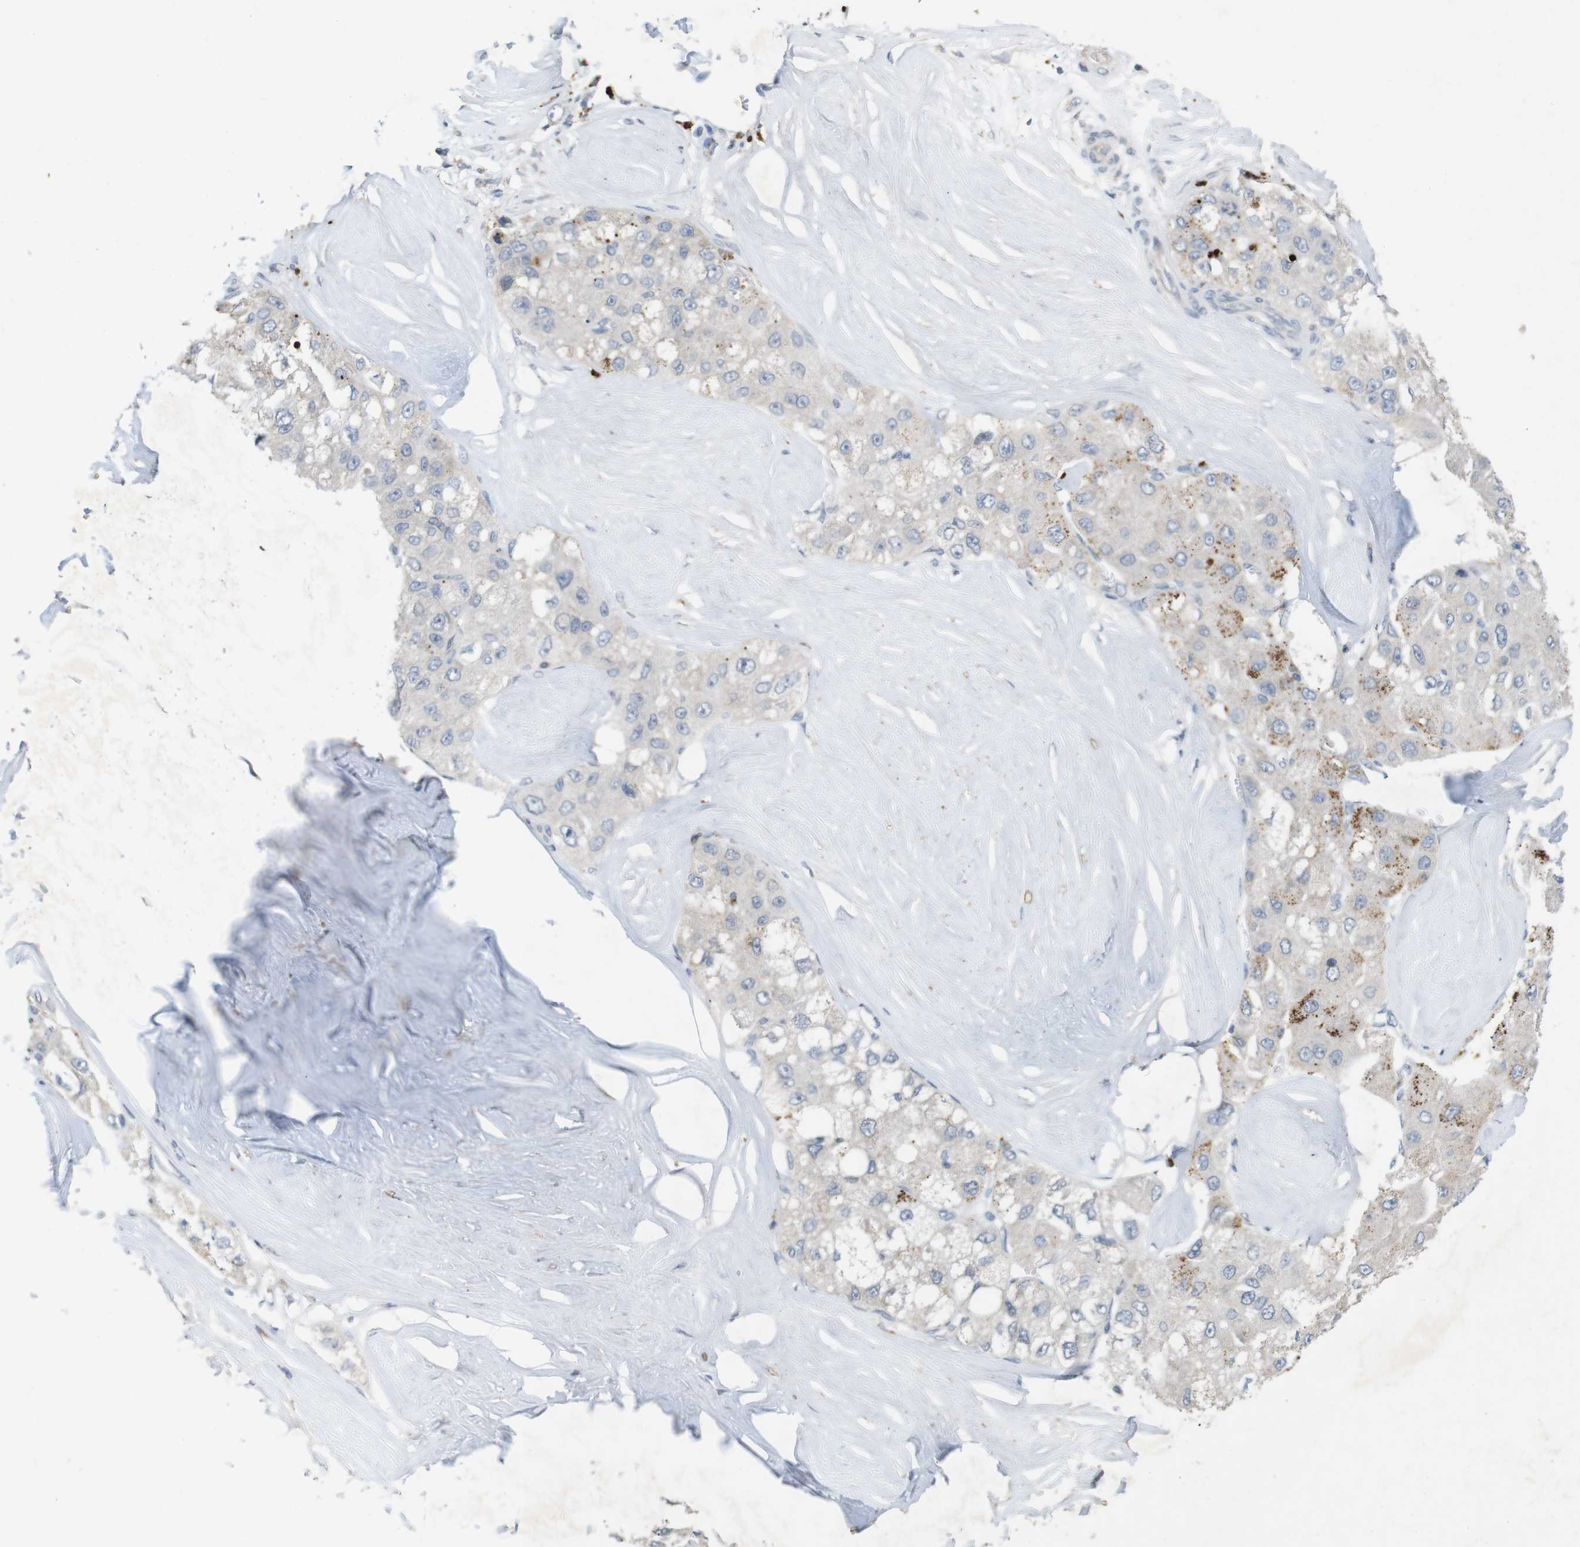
{"staining": {"intensity": "moderate", "quantity": "<25%", "location": "cytoplasmic/membranous"}, "tissue": "liver cancer", "cell_type": "Tumor cells", "image_type": "cancer", "snomed": [{"axis": "morphology", "description": "Carcinoma, Hepatocellular, NOS"}, {"axis": "topography", "description": "Liver"}], "caption": "A high-resolution photomicrograph shows IHC staining of hepatocellular carcinoma (liver), which reveals moderate cytoplasmic/membranous expression in about <25% of tumor cells. (IHC, brightfield microscopy, high magnification).", "gene": "TSPAN14", "patient": {"sex": "male", "age": 80}}